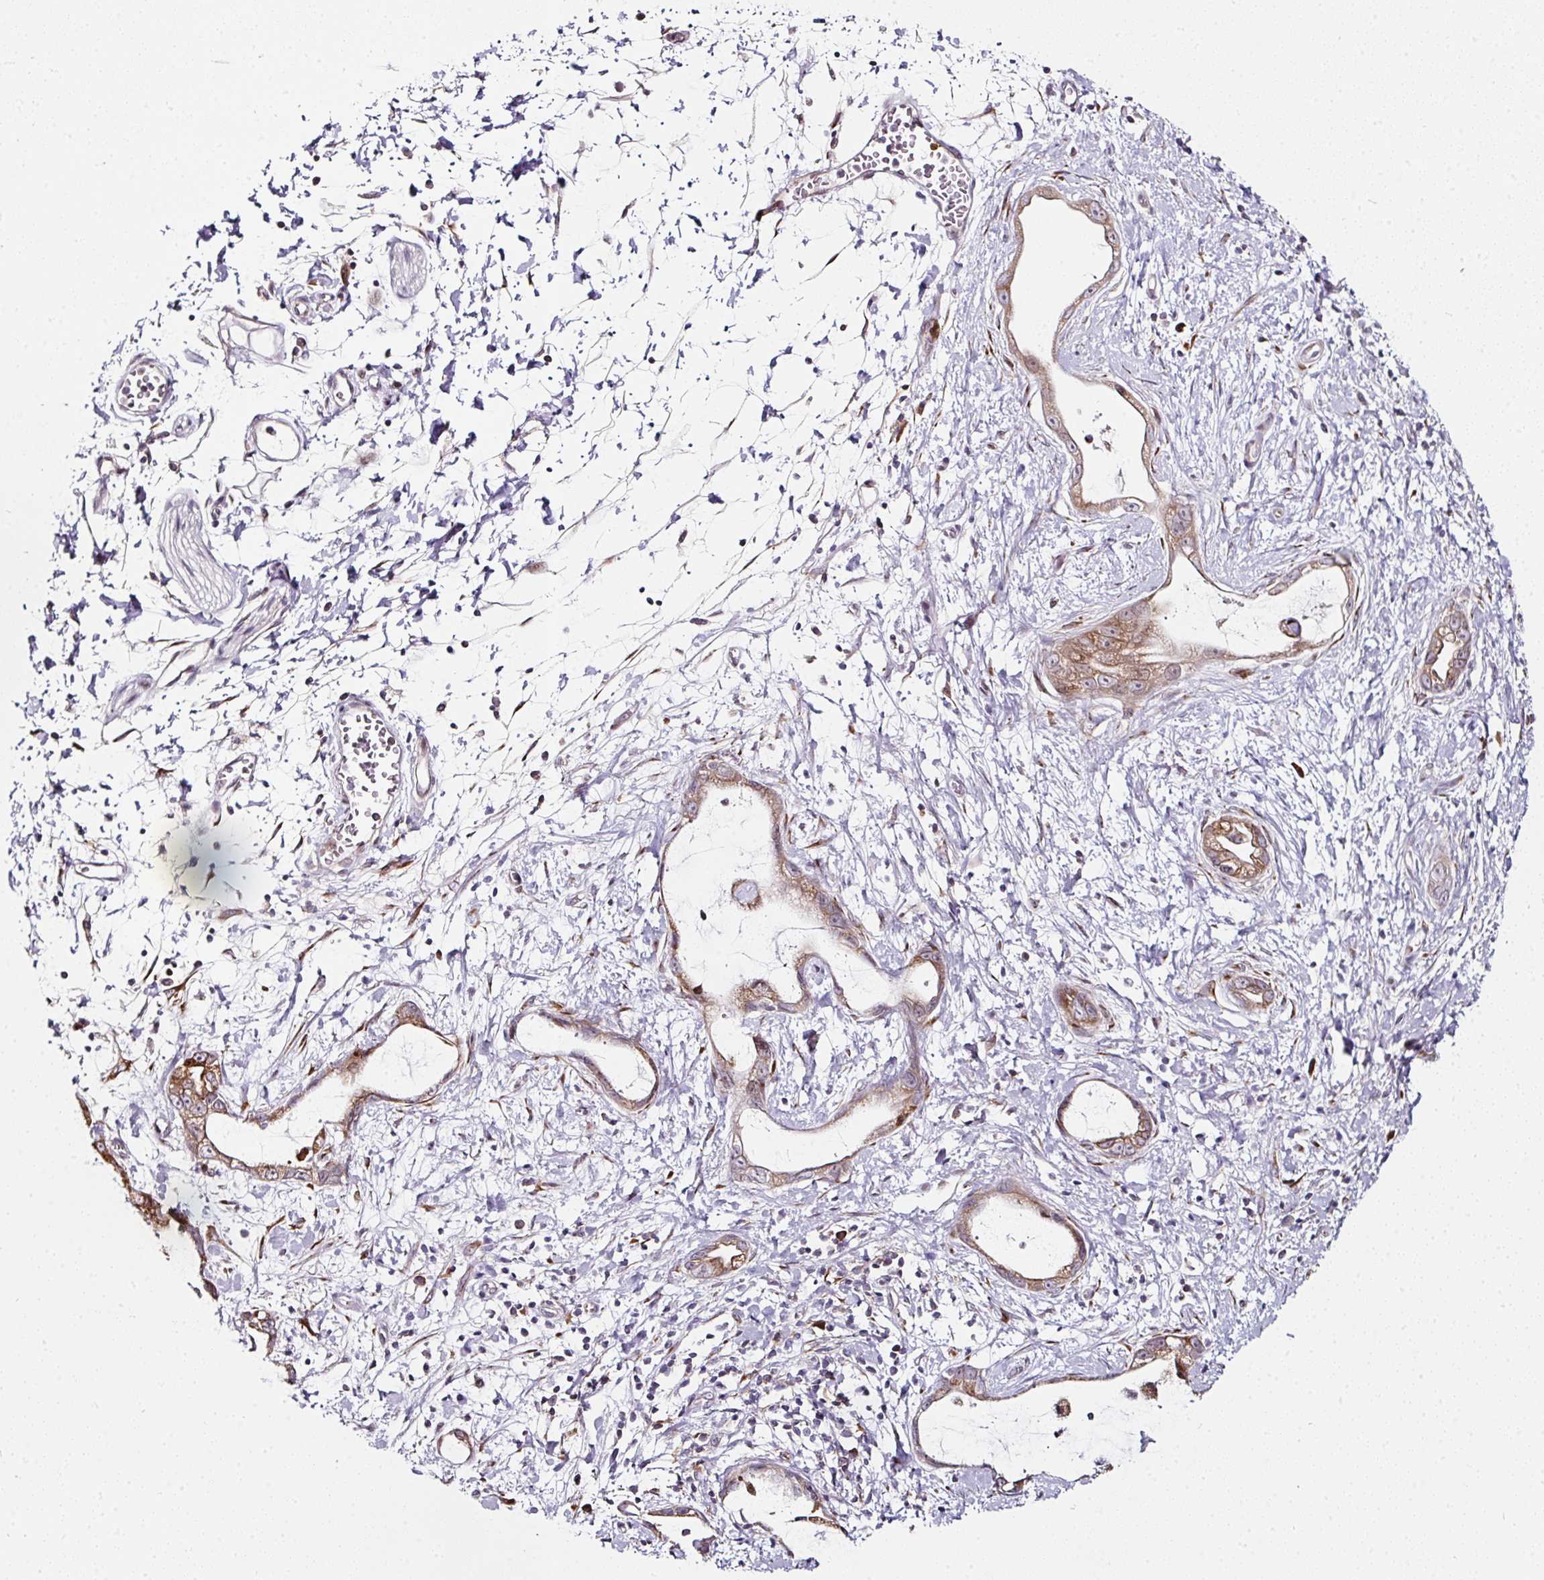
{"staining": {"intensity": "moderate", "quantity": ">75%", "location": "cytoplasmic/membranous"}, "tissue": "stomach cancer", "cell_type": "Tumor cells", "image_type": "cancer", "snomed": [{"axis": "morphology", "description": "Adenocarcinoma, NOS"}, {"axis": "topography", "description": "Stomach"}], "caption": "Protein staining of stomach adenocarcinoma tissue reveals moderate cytoplasmic/membranous staining in about >75% of tumor cells.", "gene": "APOLD1", "patient": {"sex": "male", "age": 55}}